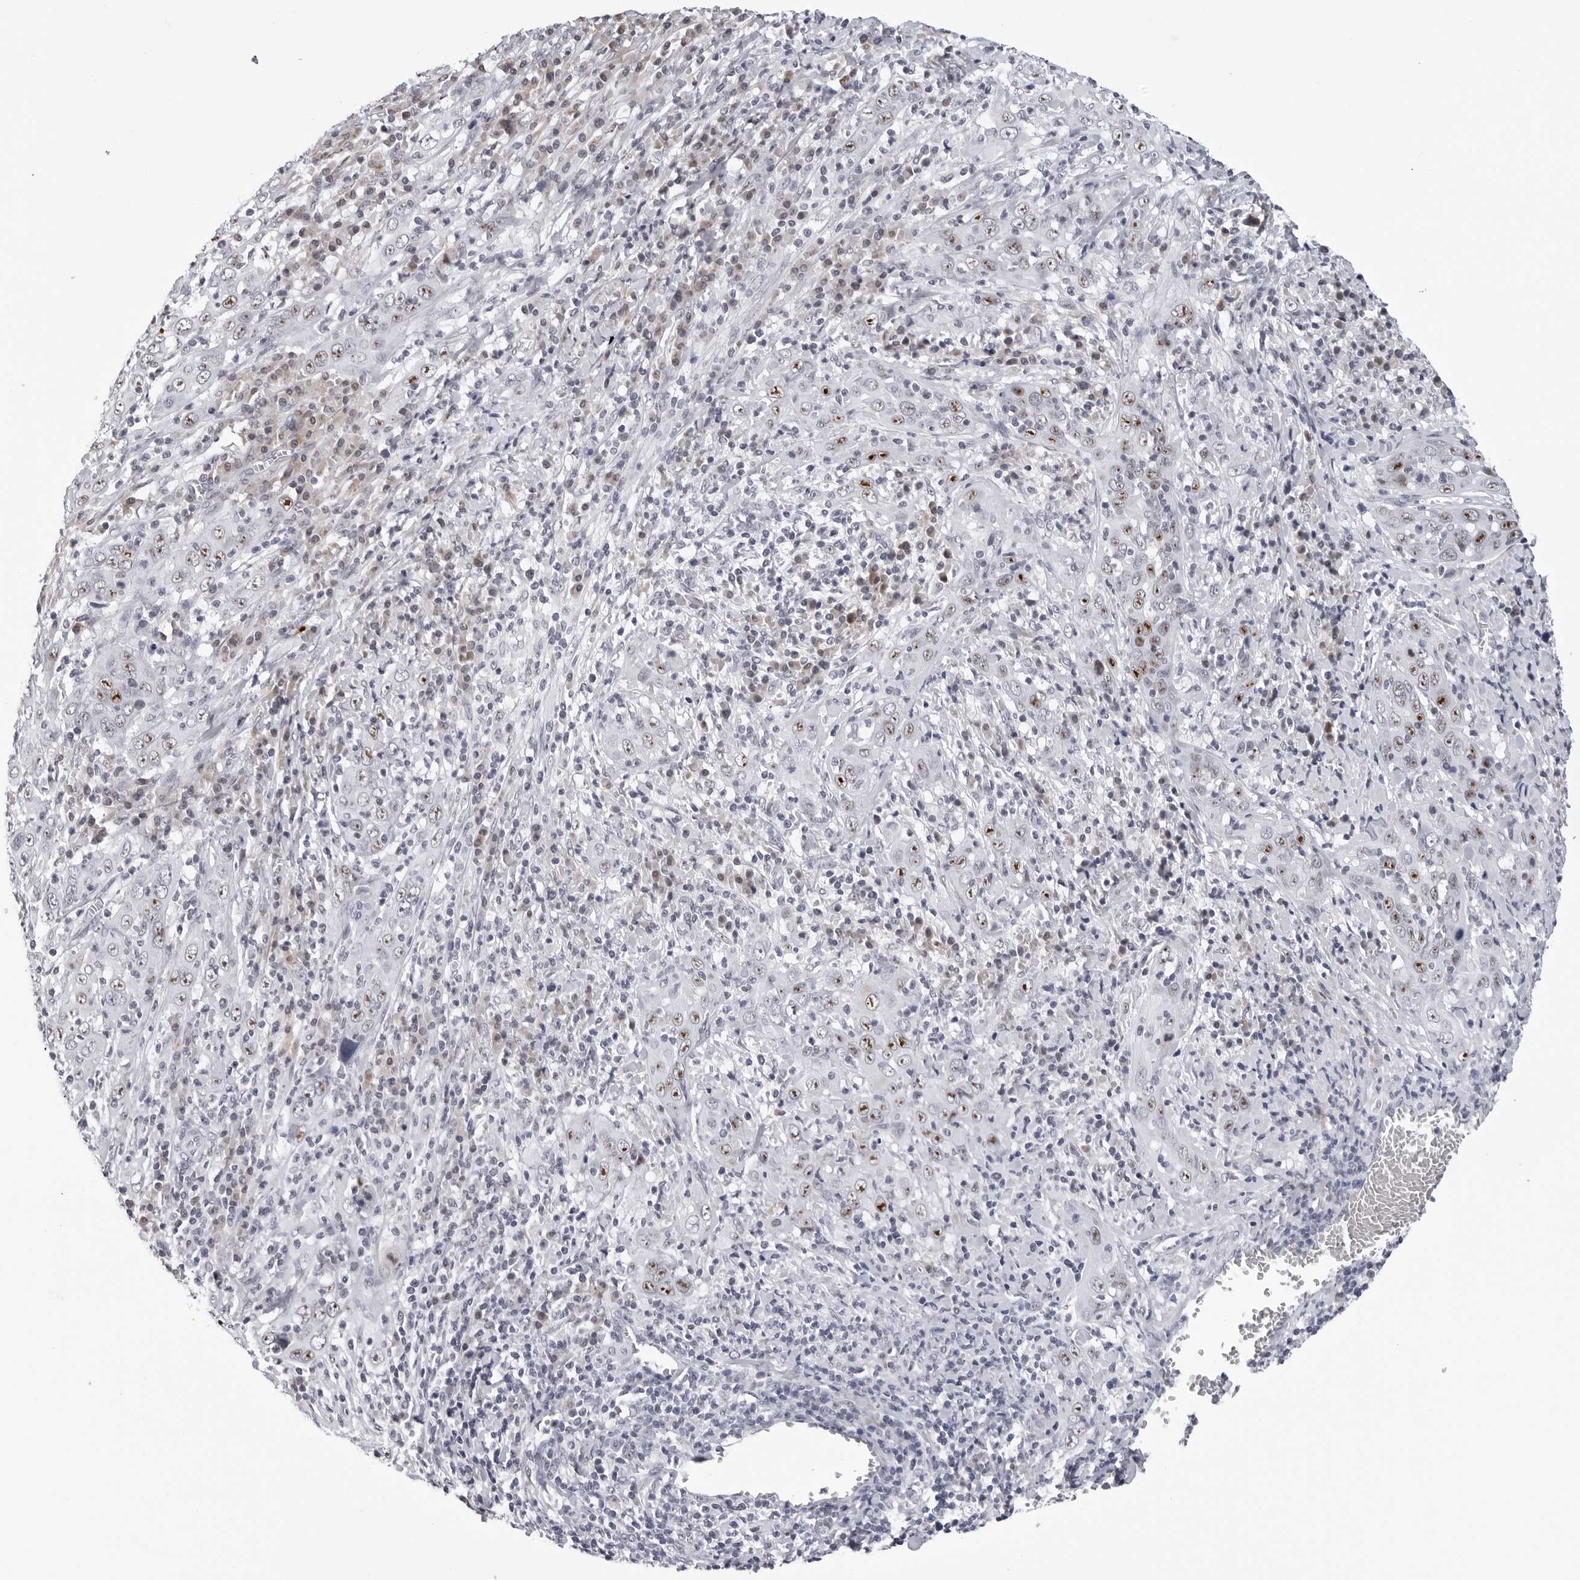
{"staining": {"intensity": "moderate", "quantity": "25%-75%", "location": "nuclear"}, "tissue": "cervical cancer", "cell_type": "Tumor cells", "image_type": "cancer", "snomed": [{"axis": "morphology", "description": "Squamous cell carcinoma, NOS"}, {"axis": "topography", "description": "Cervix"}], "caption": "Immunohistochemical staining of cervical cancer (squamous cell carcinoma) demonstrates medium levels of moderate nuclear protein staining in approximately 25%-75% of tumor cells.", "gene": "GNL2", "patient": {"sex": "female", "age": 46}}